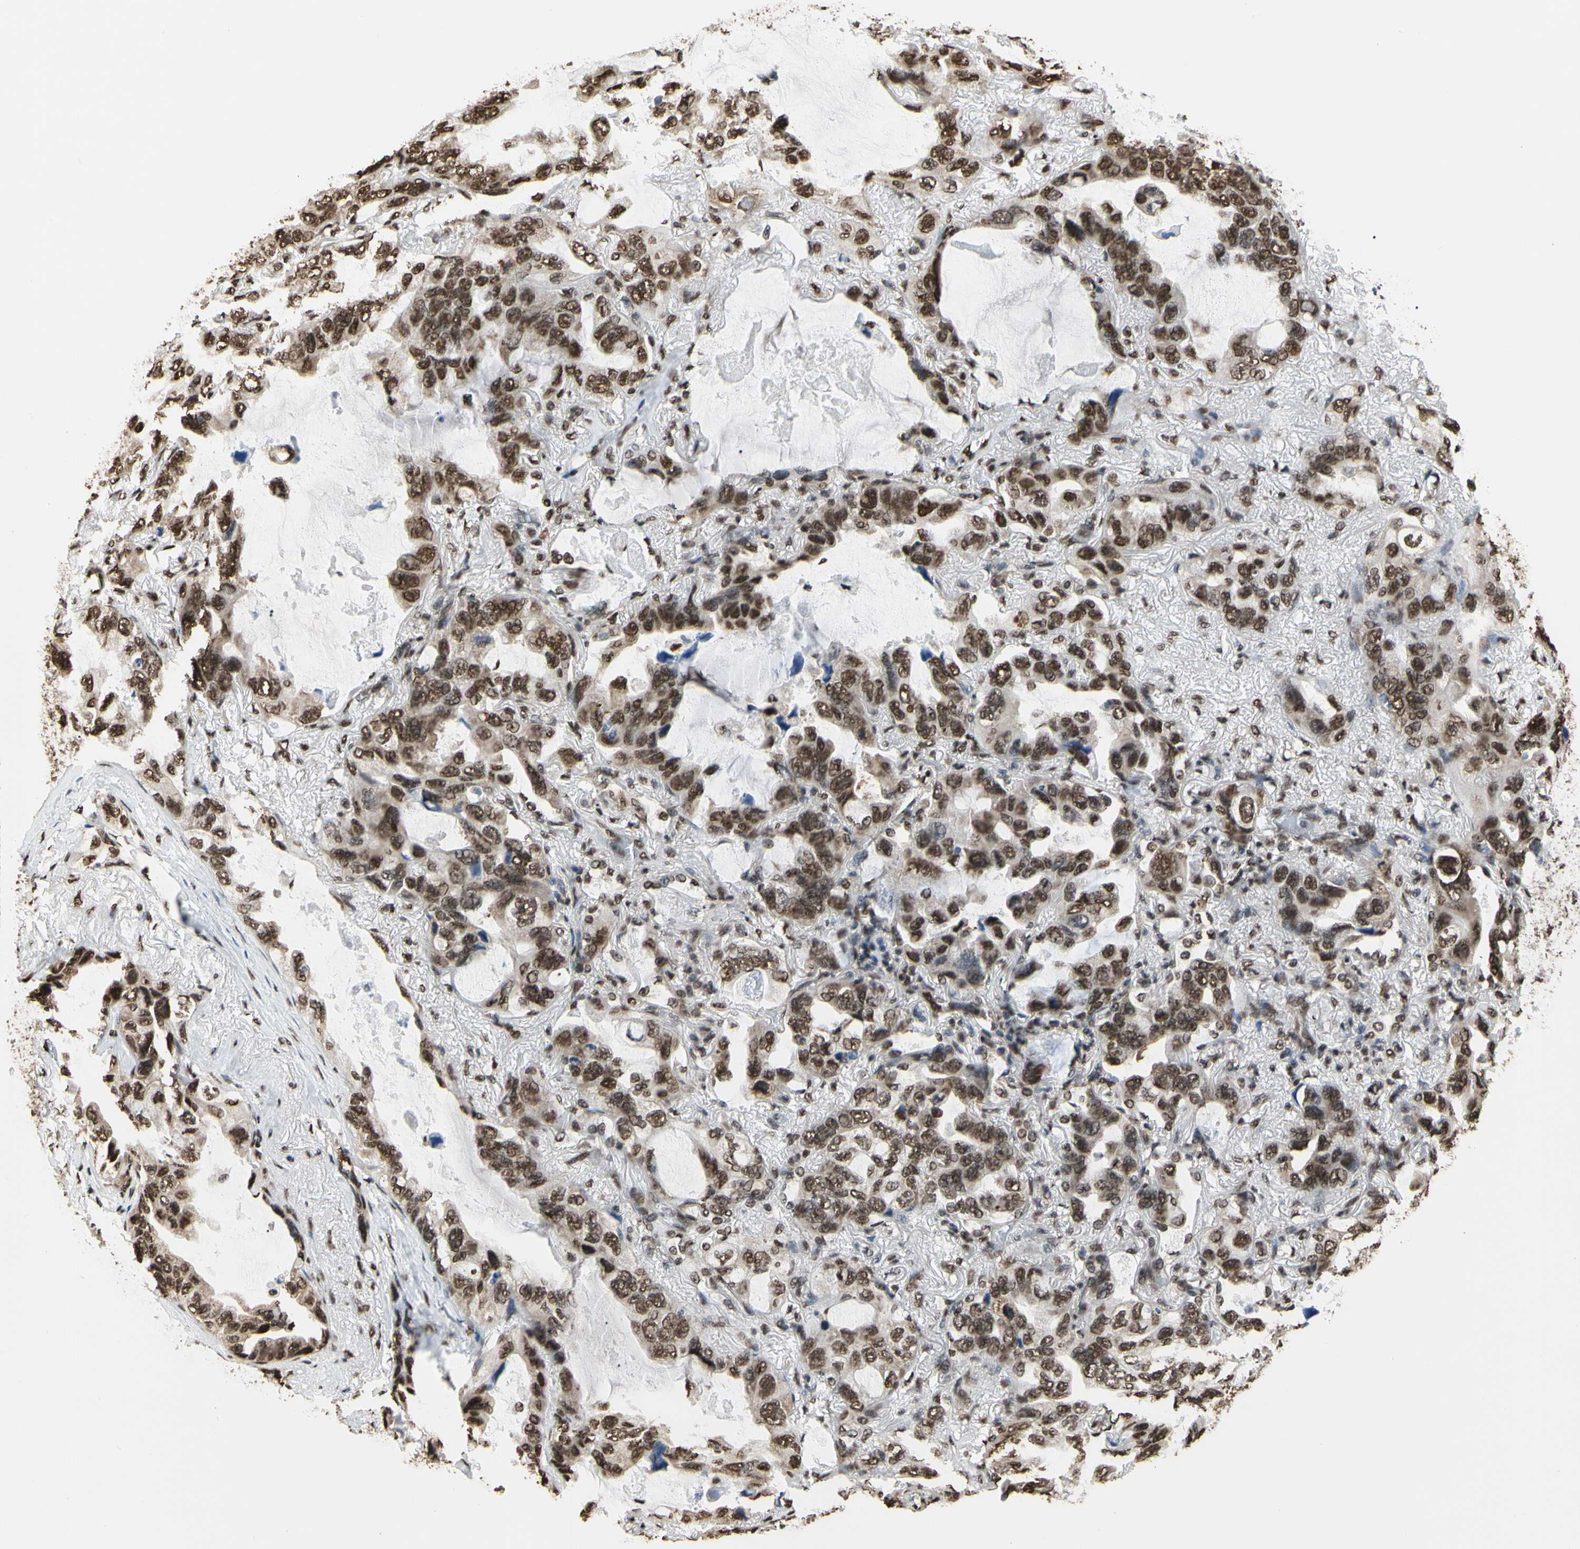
{"staining": {"intensity": "moderate", "quantity": ">75%", "location": "nuclear"}, "tissue": "lung cancer", "cell_type": "Tumor cells", "image_type": "cancer", "snomed": [{"axis": "morphology", "description": "Squamous cell carcinoma, NOS"}, {"axis": "topography", "description": "Lung"}], "caption": "Immunohistochemical staining of human lung cancer (squamous cell carcinoma) displays moderate nuclear protein staining in approximately >75% of tumor cells.", "gene": "HNRNPK", "patient": {"sex": "female", "age": 73}}